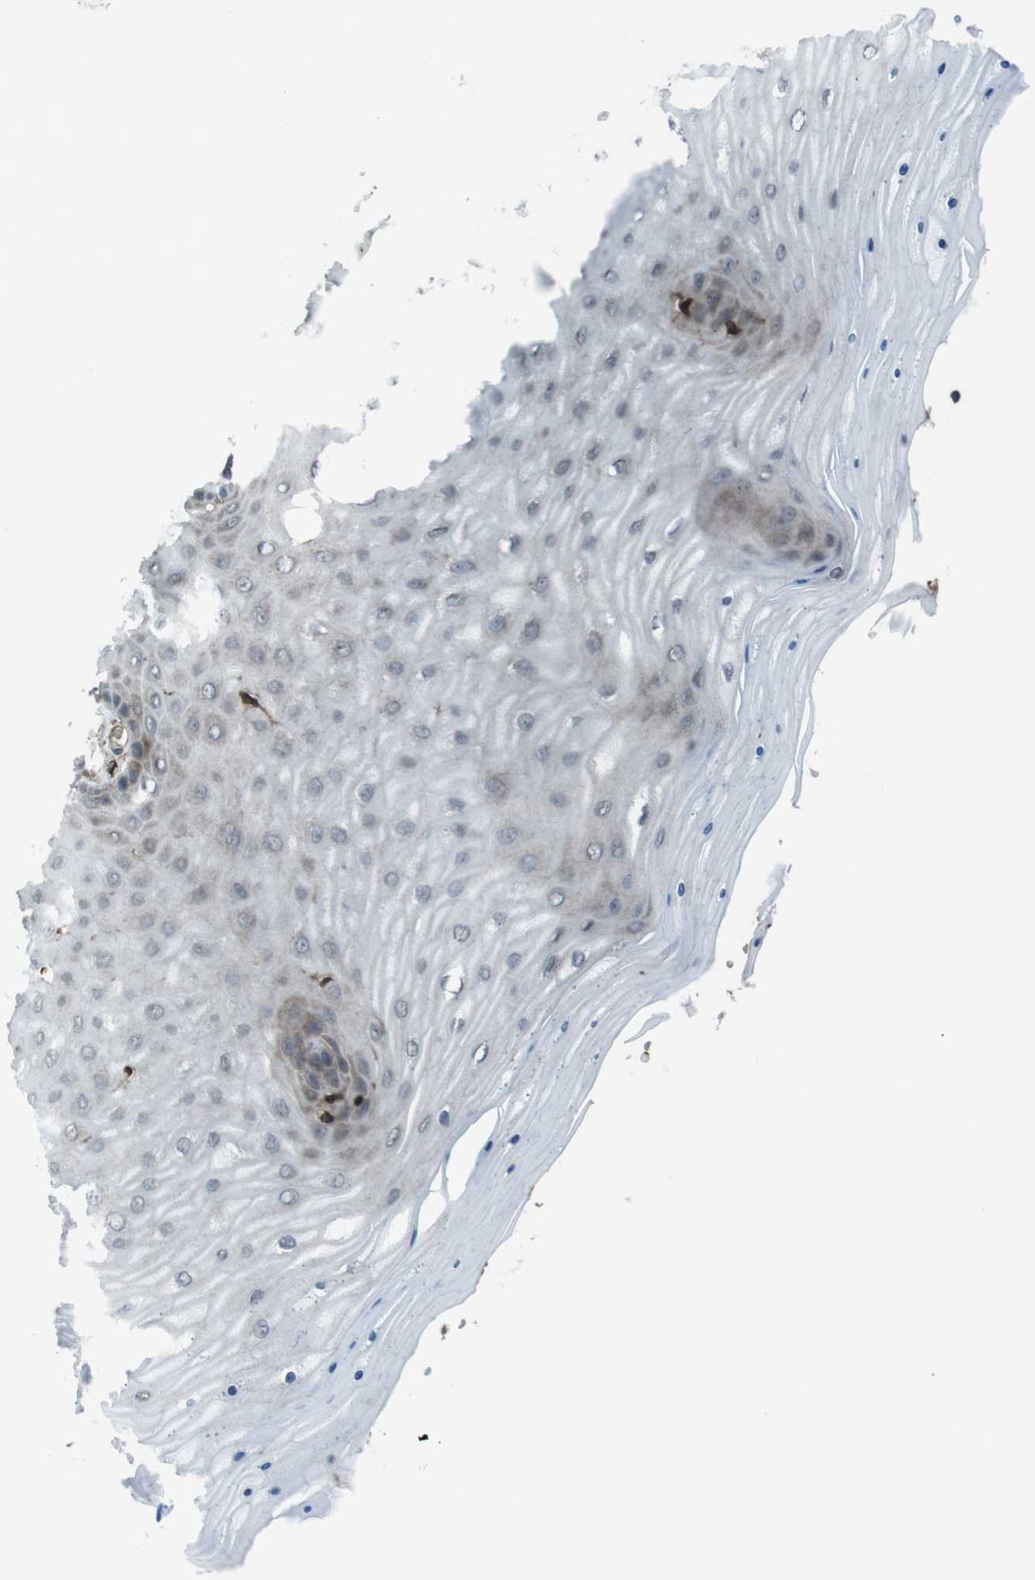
{"staining": {"intensity": "strong", "quantity": ">75%", "location": "cytoplasmic/membranous,nuclear"}, "tissue": "cervix", "cell_type": "Glandular cells", "image_type": "normal", "snomed": [{"axis": "morphology", "description": "Normal tissue, NOS"}, {"axis": "topography", "description": "Cervix"}], "caption": "A photomicrograph of human cervix stained for a protein exhibits strong cytoplasmic/membranous,nuclear brown staining in glandular cells. (DAB (3,3'-diaminobenzidine) = brown stain, brightfield microscopy at high magnification).", "gene": "GDF10", "patient": {"sex": "female", "age": 55}}